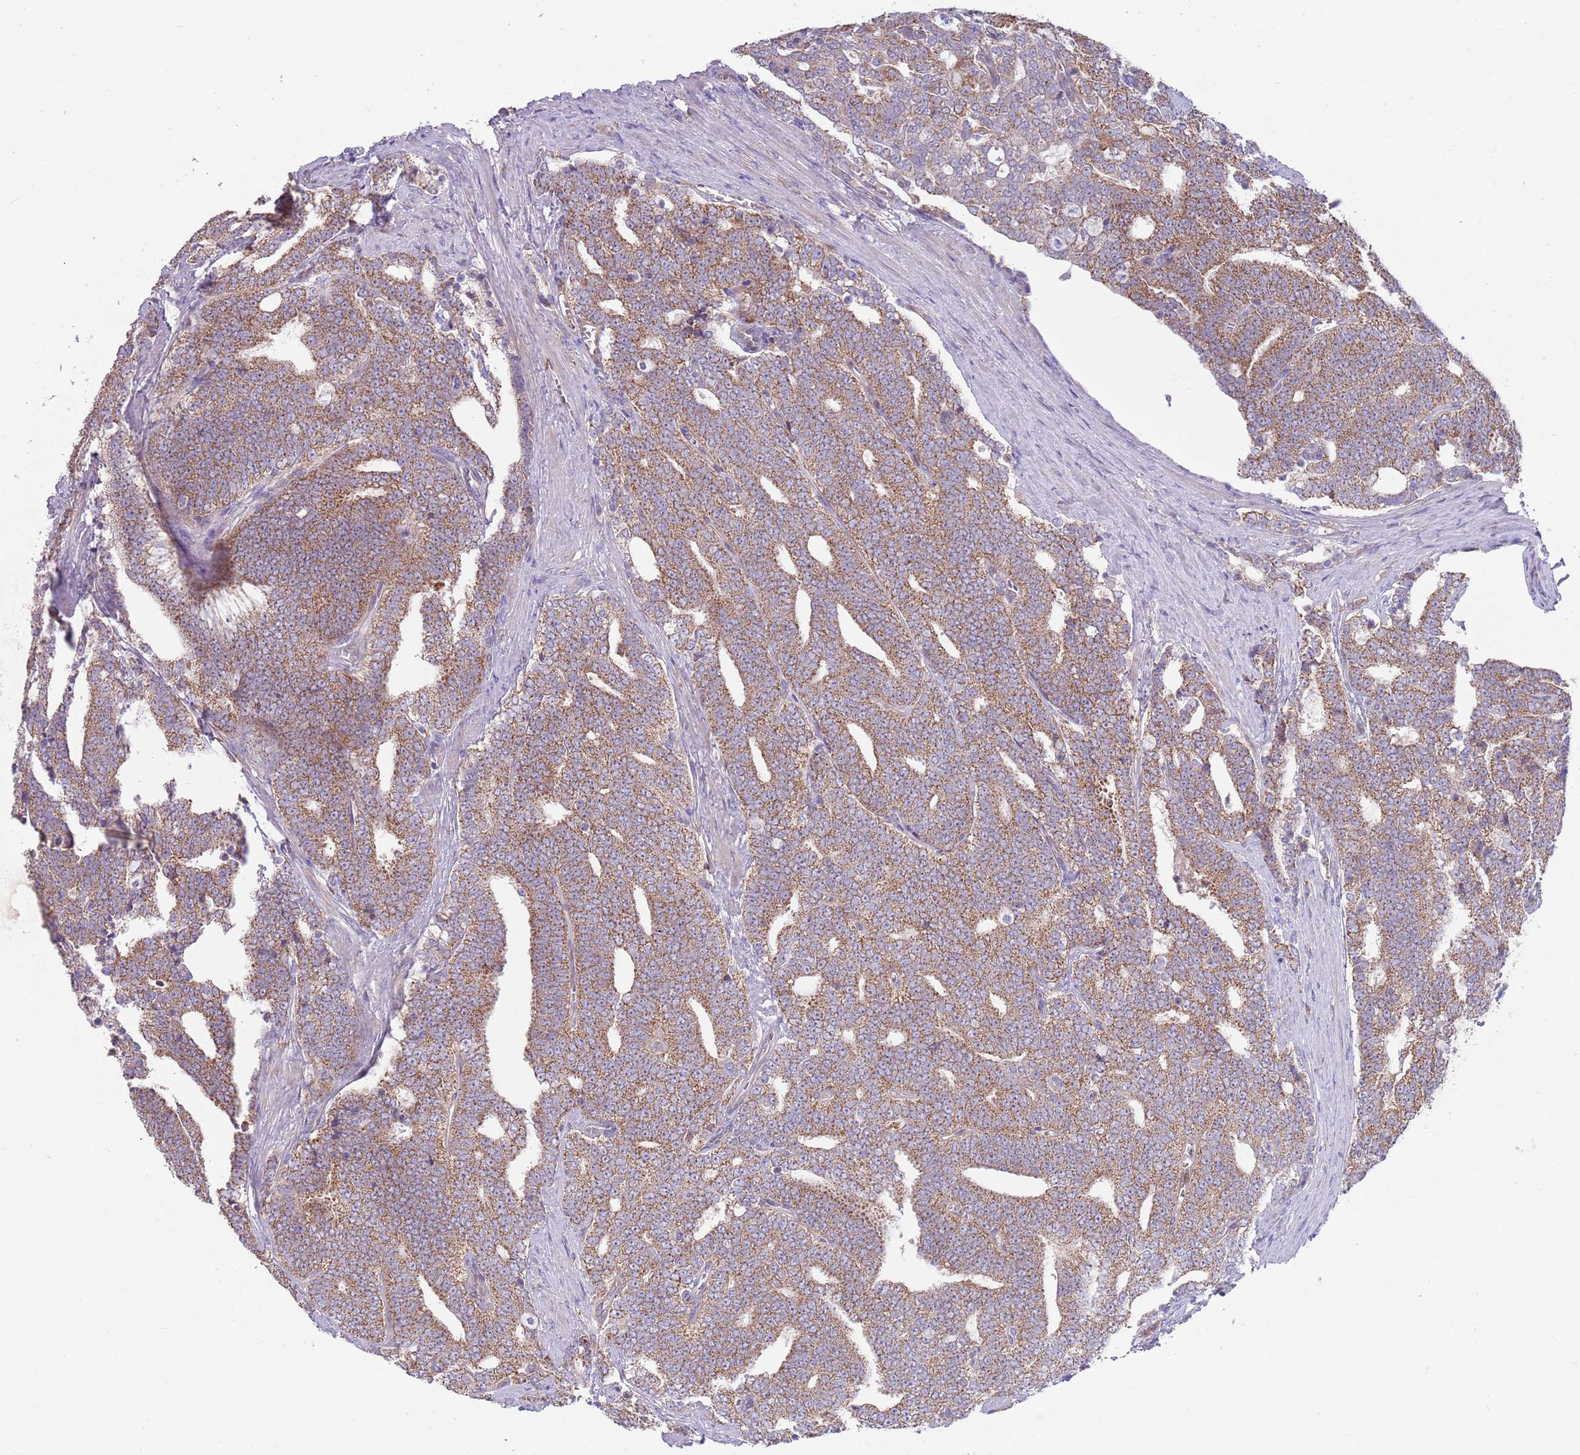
{"staining": {"intensity": "moderate", "quantity": ">75%", "location": "cytoplasmic/membranous"}, "tissue": "prostate cancer", "cell_type": "Tumor cells", "image_type": "cancer", "snomed": [{"axis": "morphology", "description": "Adenocarcinoma, High grade"}, {"axis": "topography", "description": "Prostate and seminal vesicle, NOS"}], "caption": "Prostate adenocarcinoma (high-grade) stained with DAB IHC shows medium levels of moderate cytoplasmic/membranous staining in approximately >75% of tumor cells. (IHC, brightfield microscopy, high magnification).", "gene": "DDT", "patient": {"sex": "male", "age": 67}}